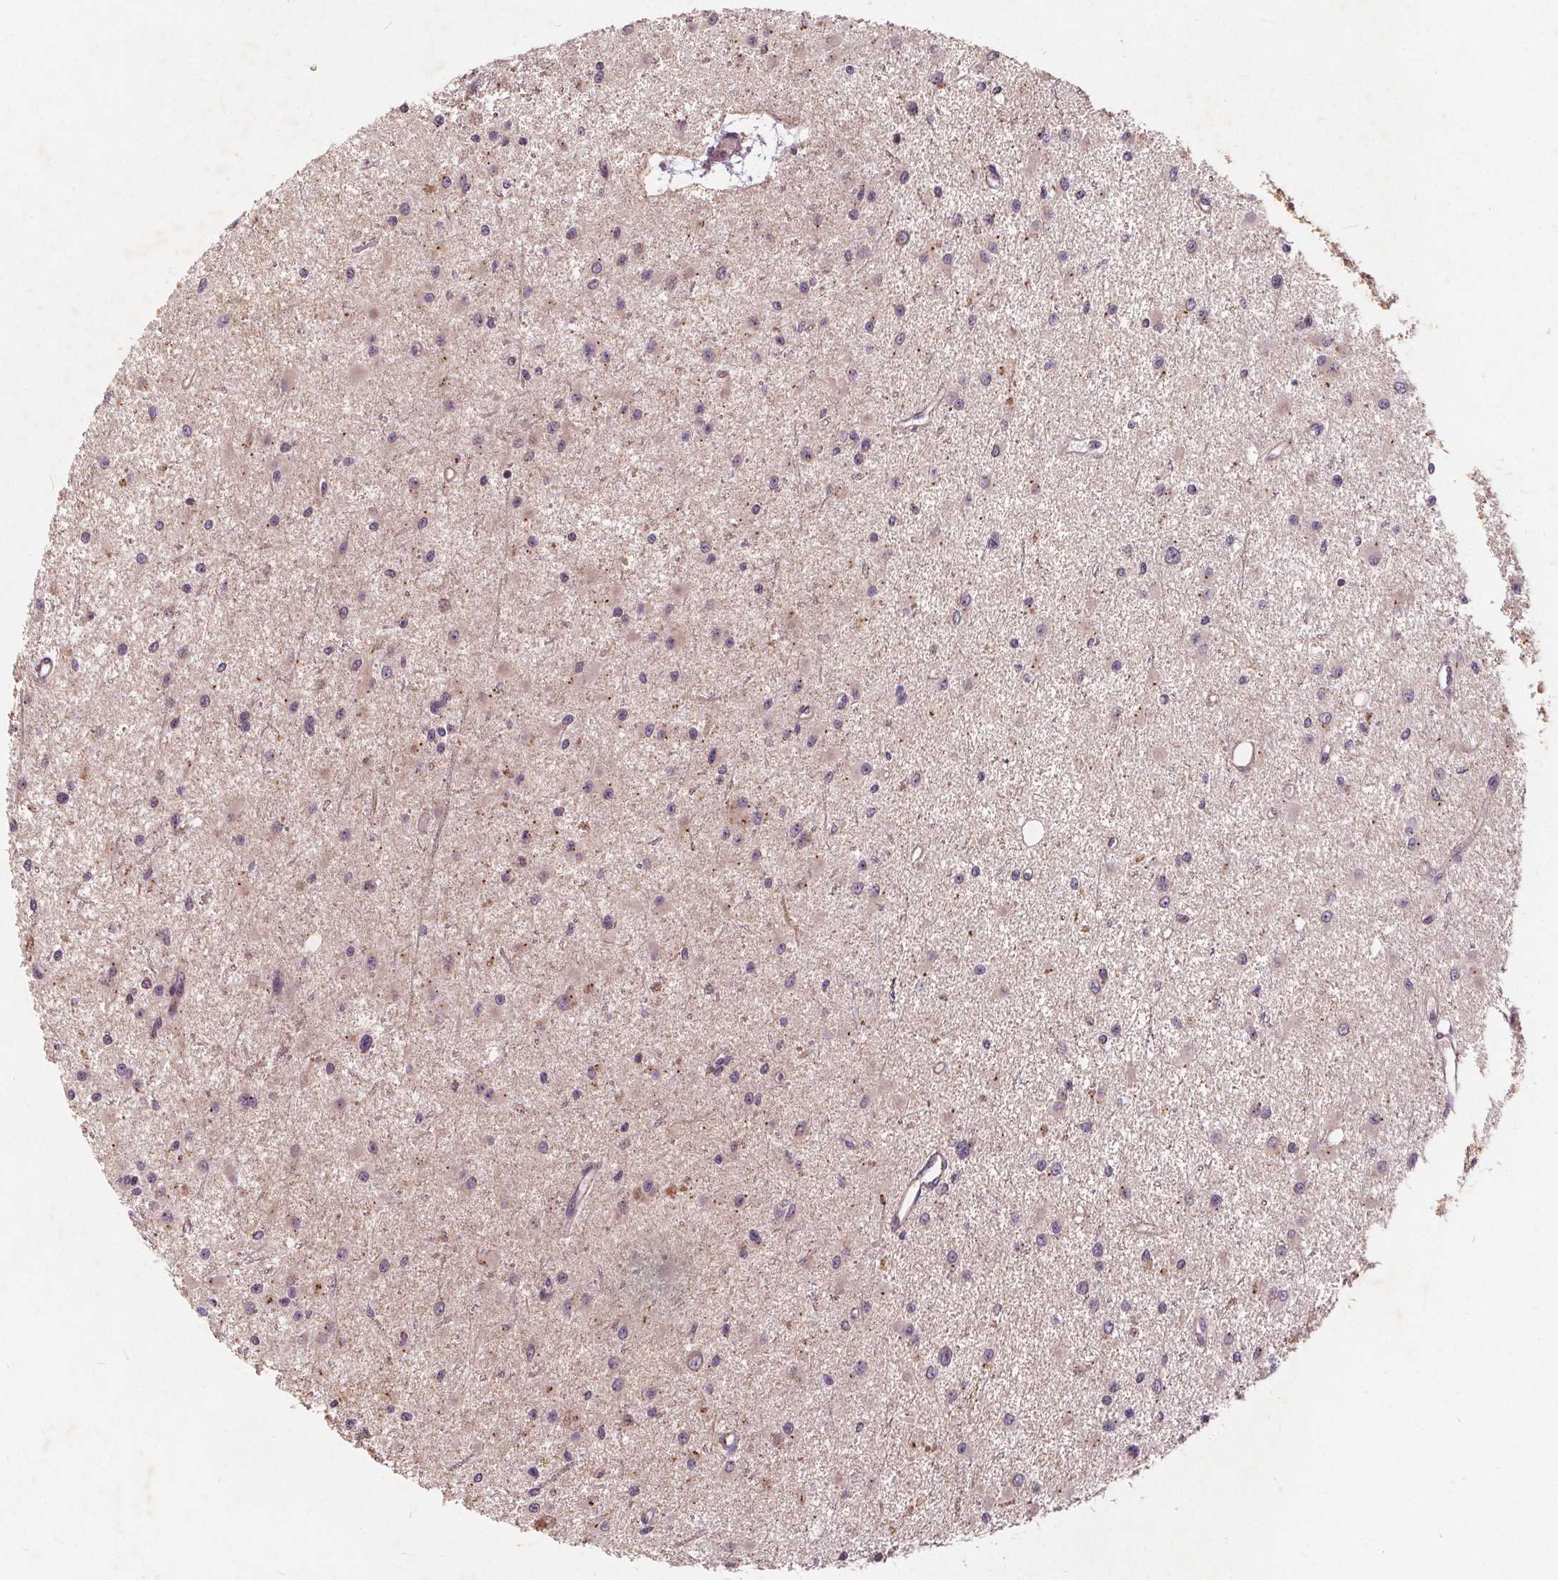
{"staining": {"intensity": "negative", "quantity": "none", "location": "none"}, "tissue": "glioma", "cell_type": "Tumor cells", "image_type": "cancer", "snomed": [{"axis": "morphology", "description": "Glioma, malignant, High grade"}, {"axis": "topography", "description": "Brain"}], "caption": "Human glioma stained for a protein using IHC shows no positivity in tumor cells.", "gene": "CSNK1G2", "patient": {"sex": "male", "age": 54}}